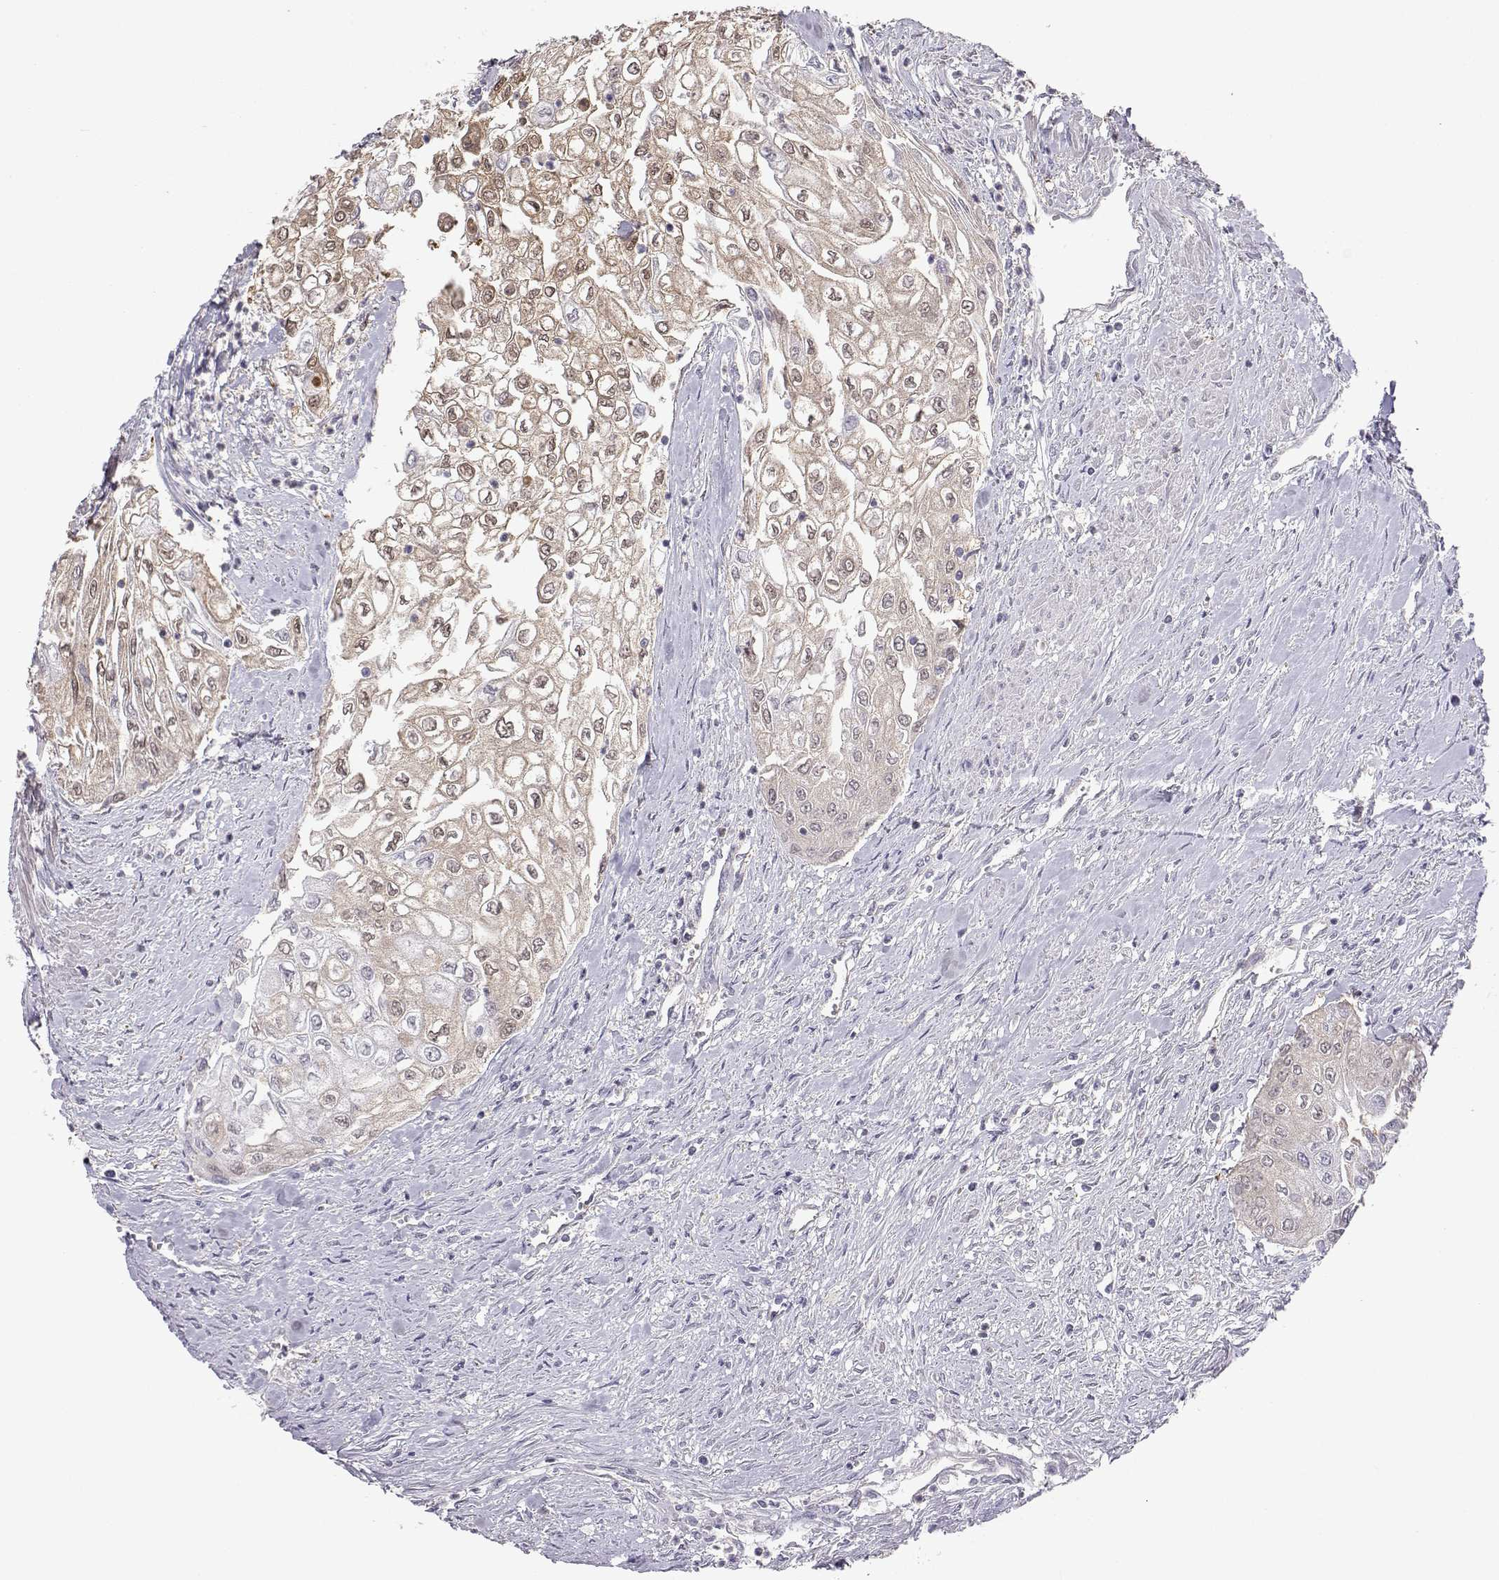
{"staining": {"intensity": "weak", "quantity": "<25%", "location": "cytoplasmic/membranous"}, "tissue": "urothelial cancer", "cell_type": "Tumor cells", "image_type": "cancer", "snomed": [{"axis": "morphology", "description": "Urothelial carcinoma, High grade"}, {"axis": "topography", "description": "Urinary bladder"}], "caption": "DAB immunohistochemical staining of urothelial carcinoma (high-grade) displays no significant expression in tumor cells. (DAB IHC with hematoxylin counter stain).", "gene": "NCAM2", "patient": {"sex": "male", "age": 62}}